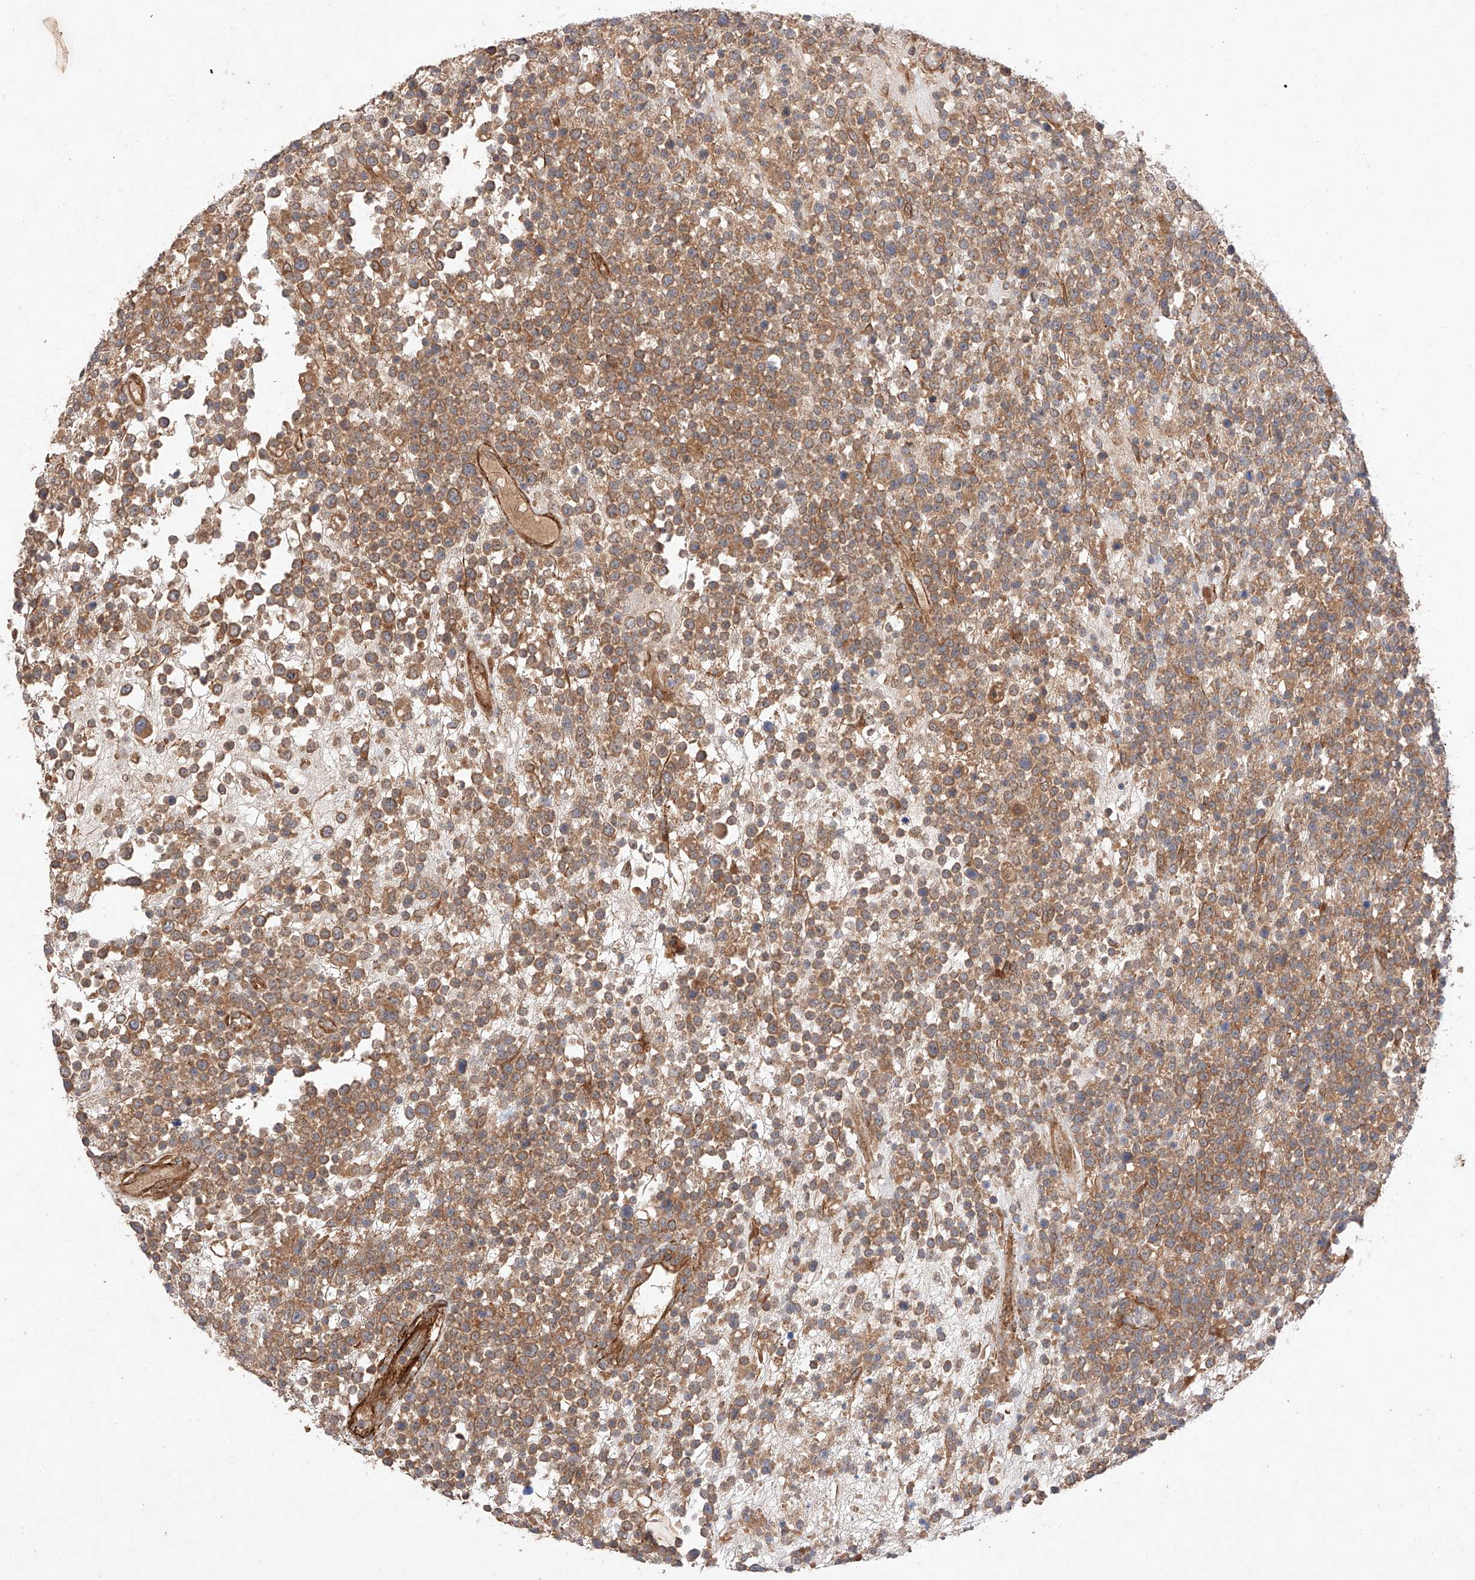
{"staining": {"intensity": "moderate", "quantity": ">75%", "location": "cytoplasmic/membranous"}, "tissue": "lymphoma", "cell_type": "Tumor cells", "image_type": "cancer", "snomed": [{"axis": "morphology", "description": "Malignant lymphoma, non-Hodgkin's type, High grade"}, {"axis": "topography", "description": "Colon"}], "caption": "The photomicrograph reveals immunohistochemical staining of malignant lymphoma, non-Hodgkin's type (high-grade). There is moderate cytoplasmic/membranous positivity is identified in approximately >75% of tumor cells. (IHC, brightfield microscopy, high magnification).", "gene": "RAB23", "patient": {"sex": "female", "age": 53}}